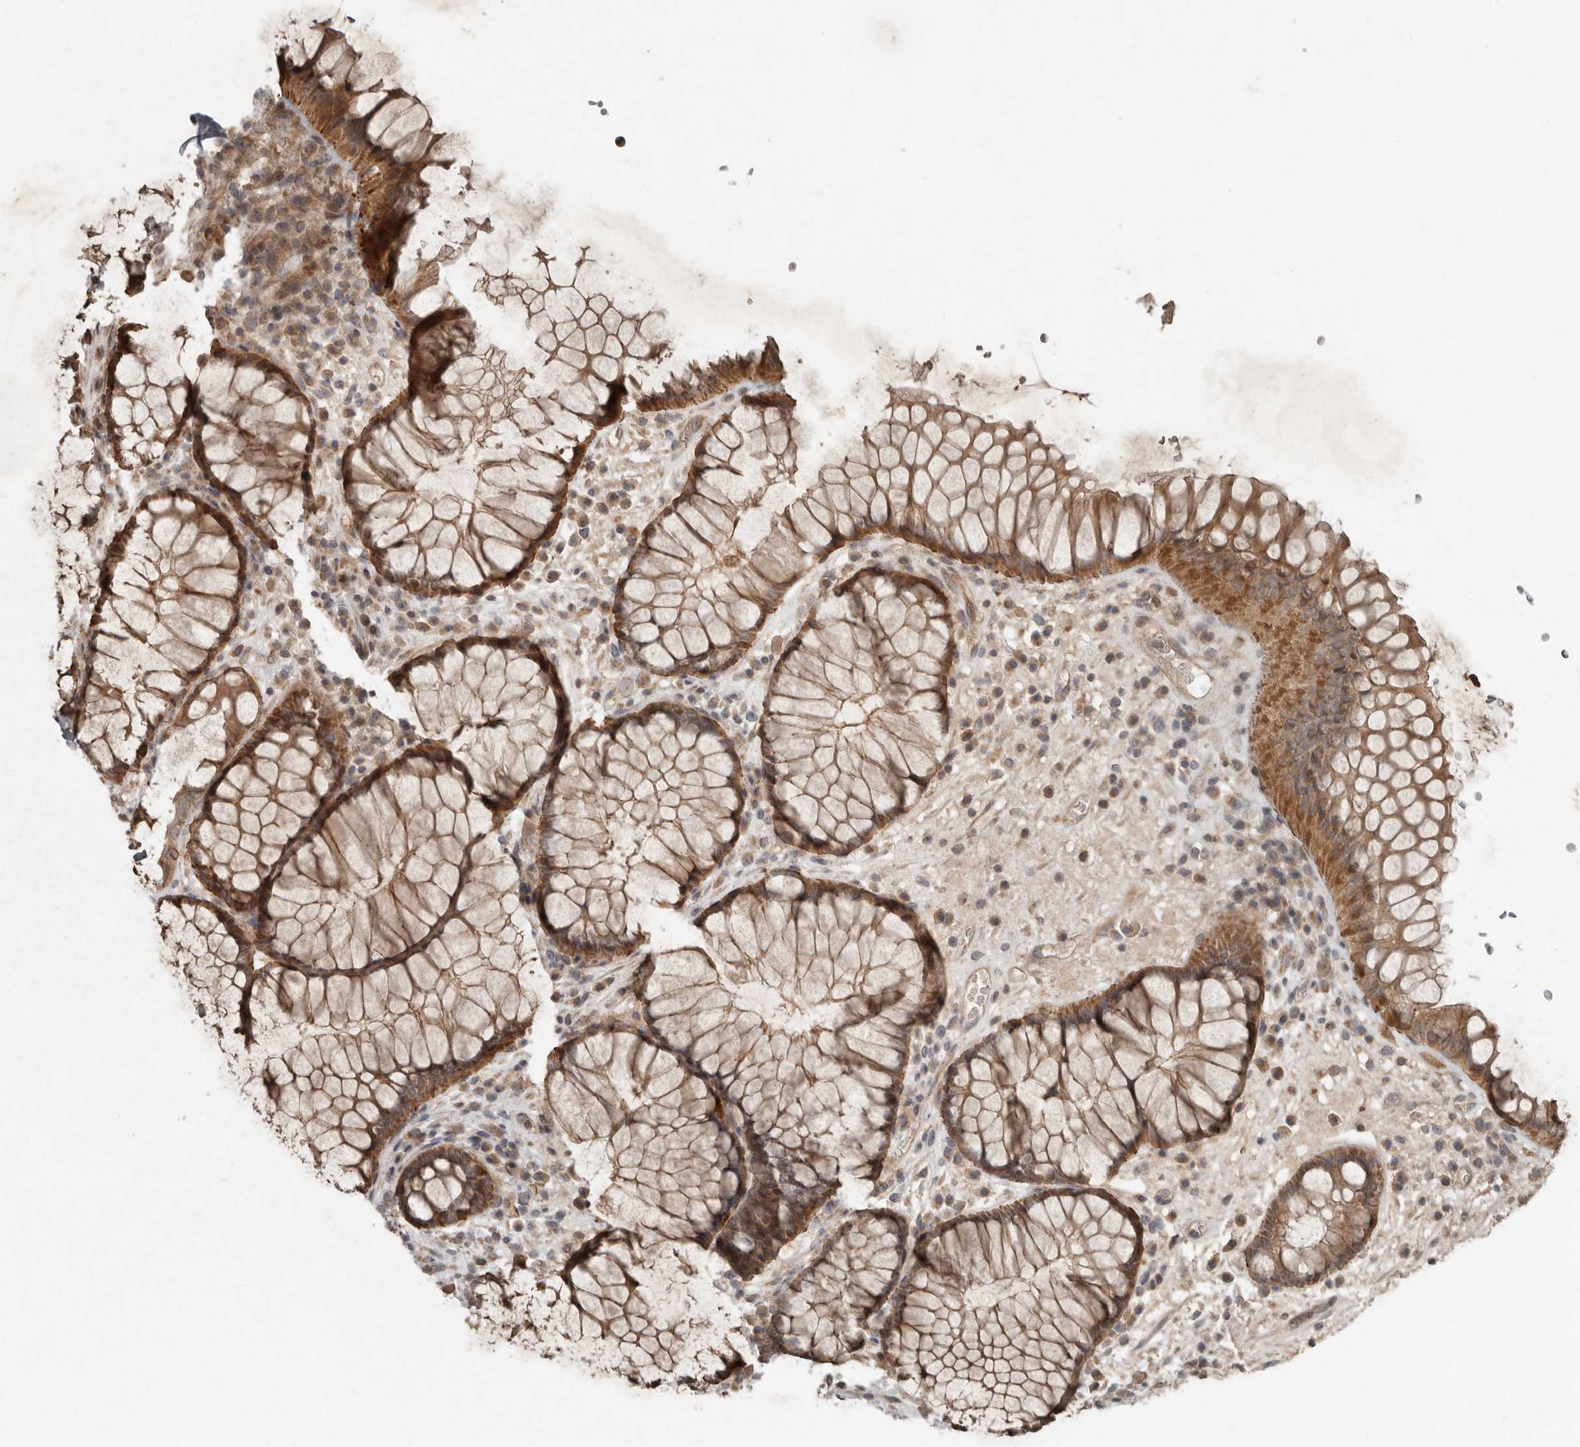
{"staining": {"intensity": "moderate", "quantity": ">75%", "location": "cytoplasmic/membranous"}, "tissue": "rectum", "cell_type": "Glandular cells", "image_type": "normal", "snomed": [{"axis": "morphology", "description": "Normal tissue, NOS"}, {"axis": "topography", "description": "Rectum"}], "caption": "Protein expression analysis of unremarkable human rectum reveals moderate cytoplasmic/membranous positivity in about >75% of glandular cells. The protein is stained brown, and the nuclei are stained in blue (DAB (3,3'-diaminobenzidine) IHC with brightfield microscopy, high magnification).", "gene": "SLC6A7", "patient": {"sex": "male", "age": 51}}